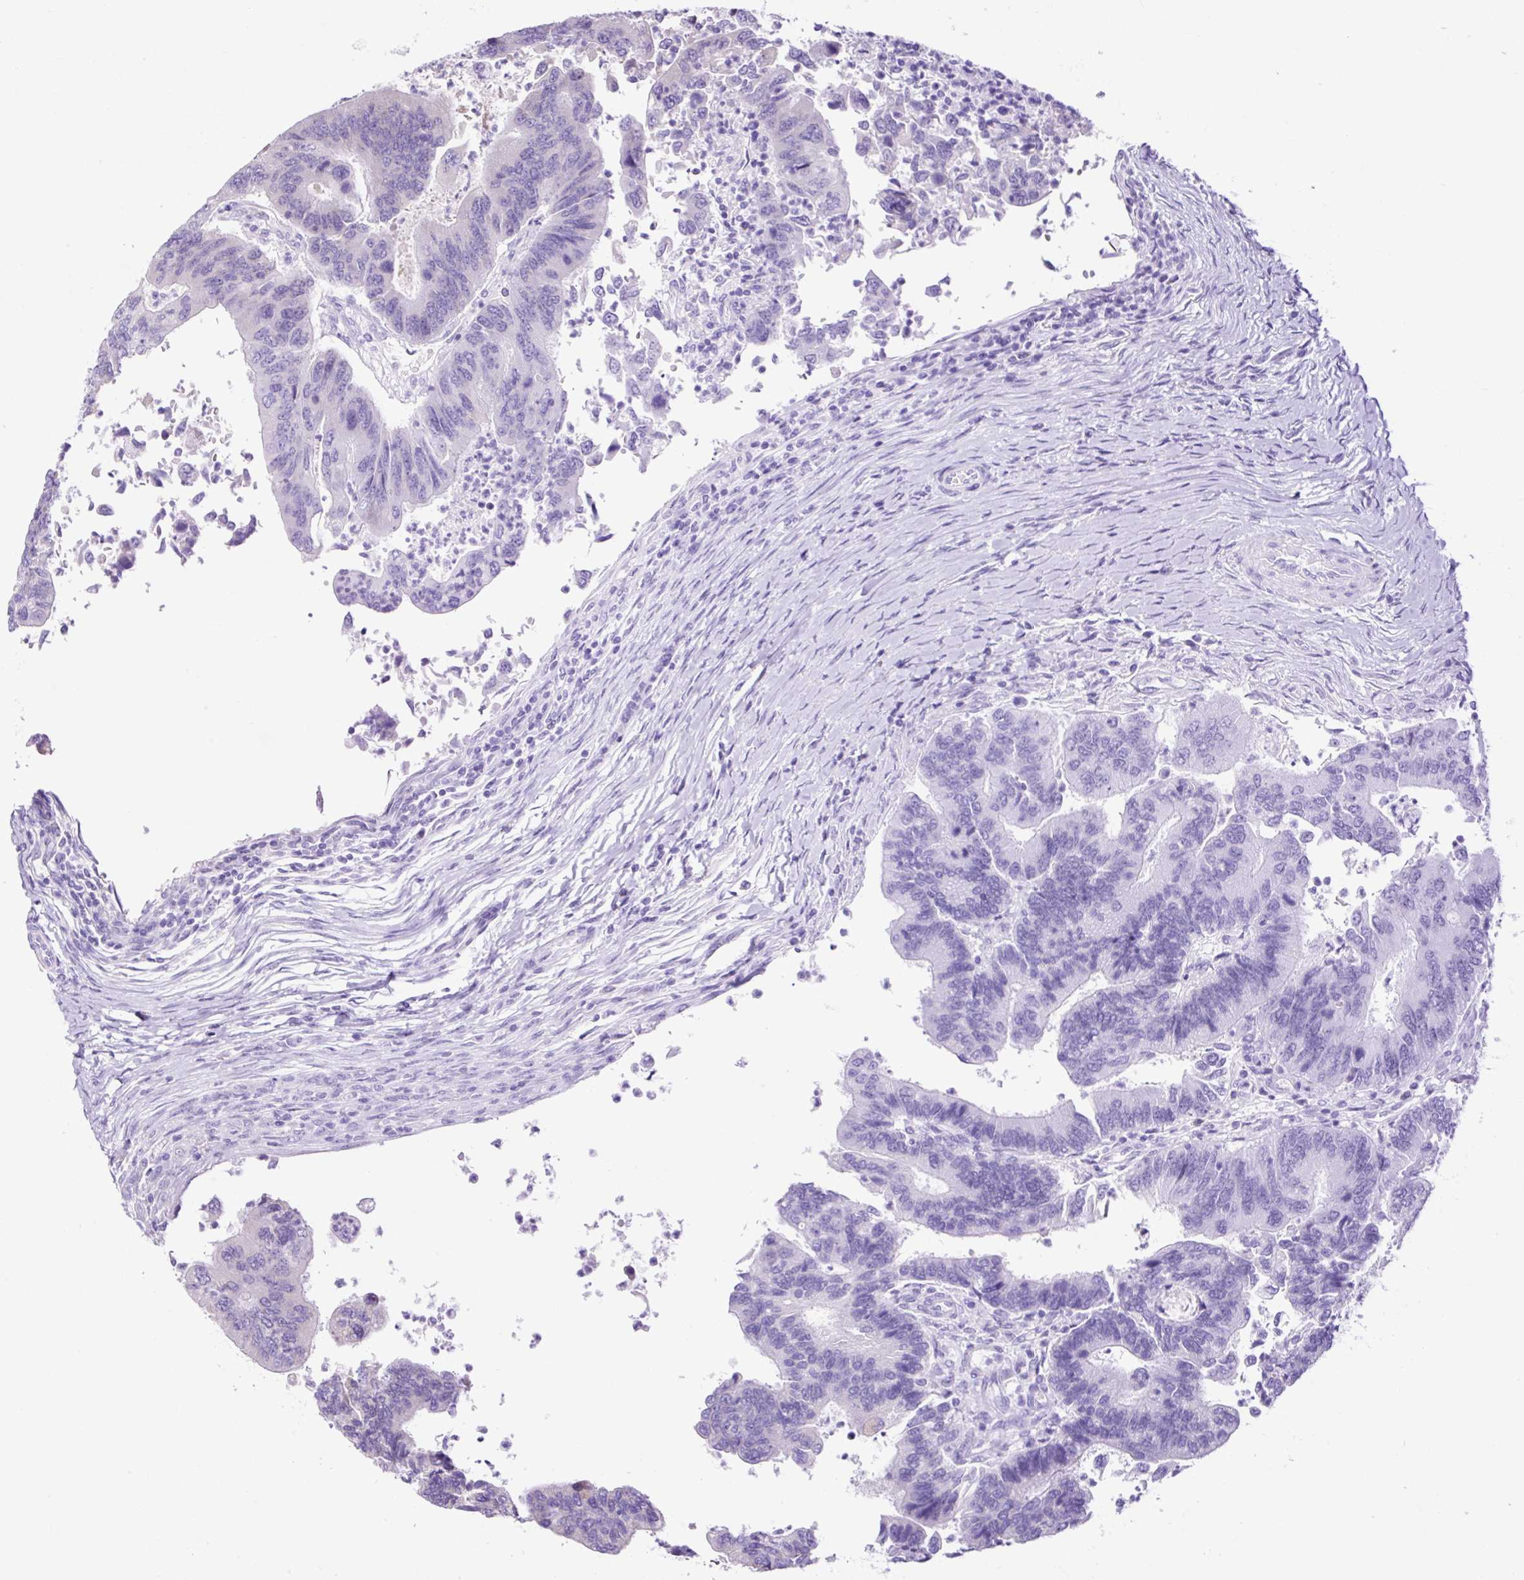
{"staining": {"intensity": "weak", "quantity": "<25%", "location": "cytoplasmic/membranous"}, "tissue": "colorectal cancer", "cell_type": "Tumor cells", "image_type": "cancer", "snomed": [{"axis": "morphology", "description": "Adenocarcinoma, NOS"}, {"axis": "topography", "description": "Colon"}], "caption": "The image shows no staining of tumor cells in colorectal adenocarcinoma.", "gene": "FMC1", "patient": {"sex": "female", "age": 67}}